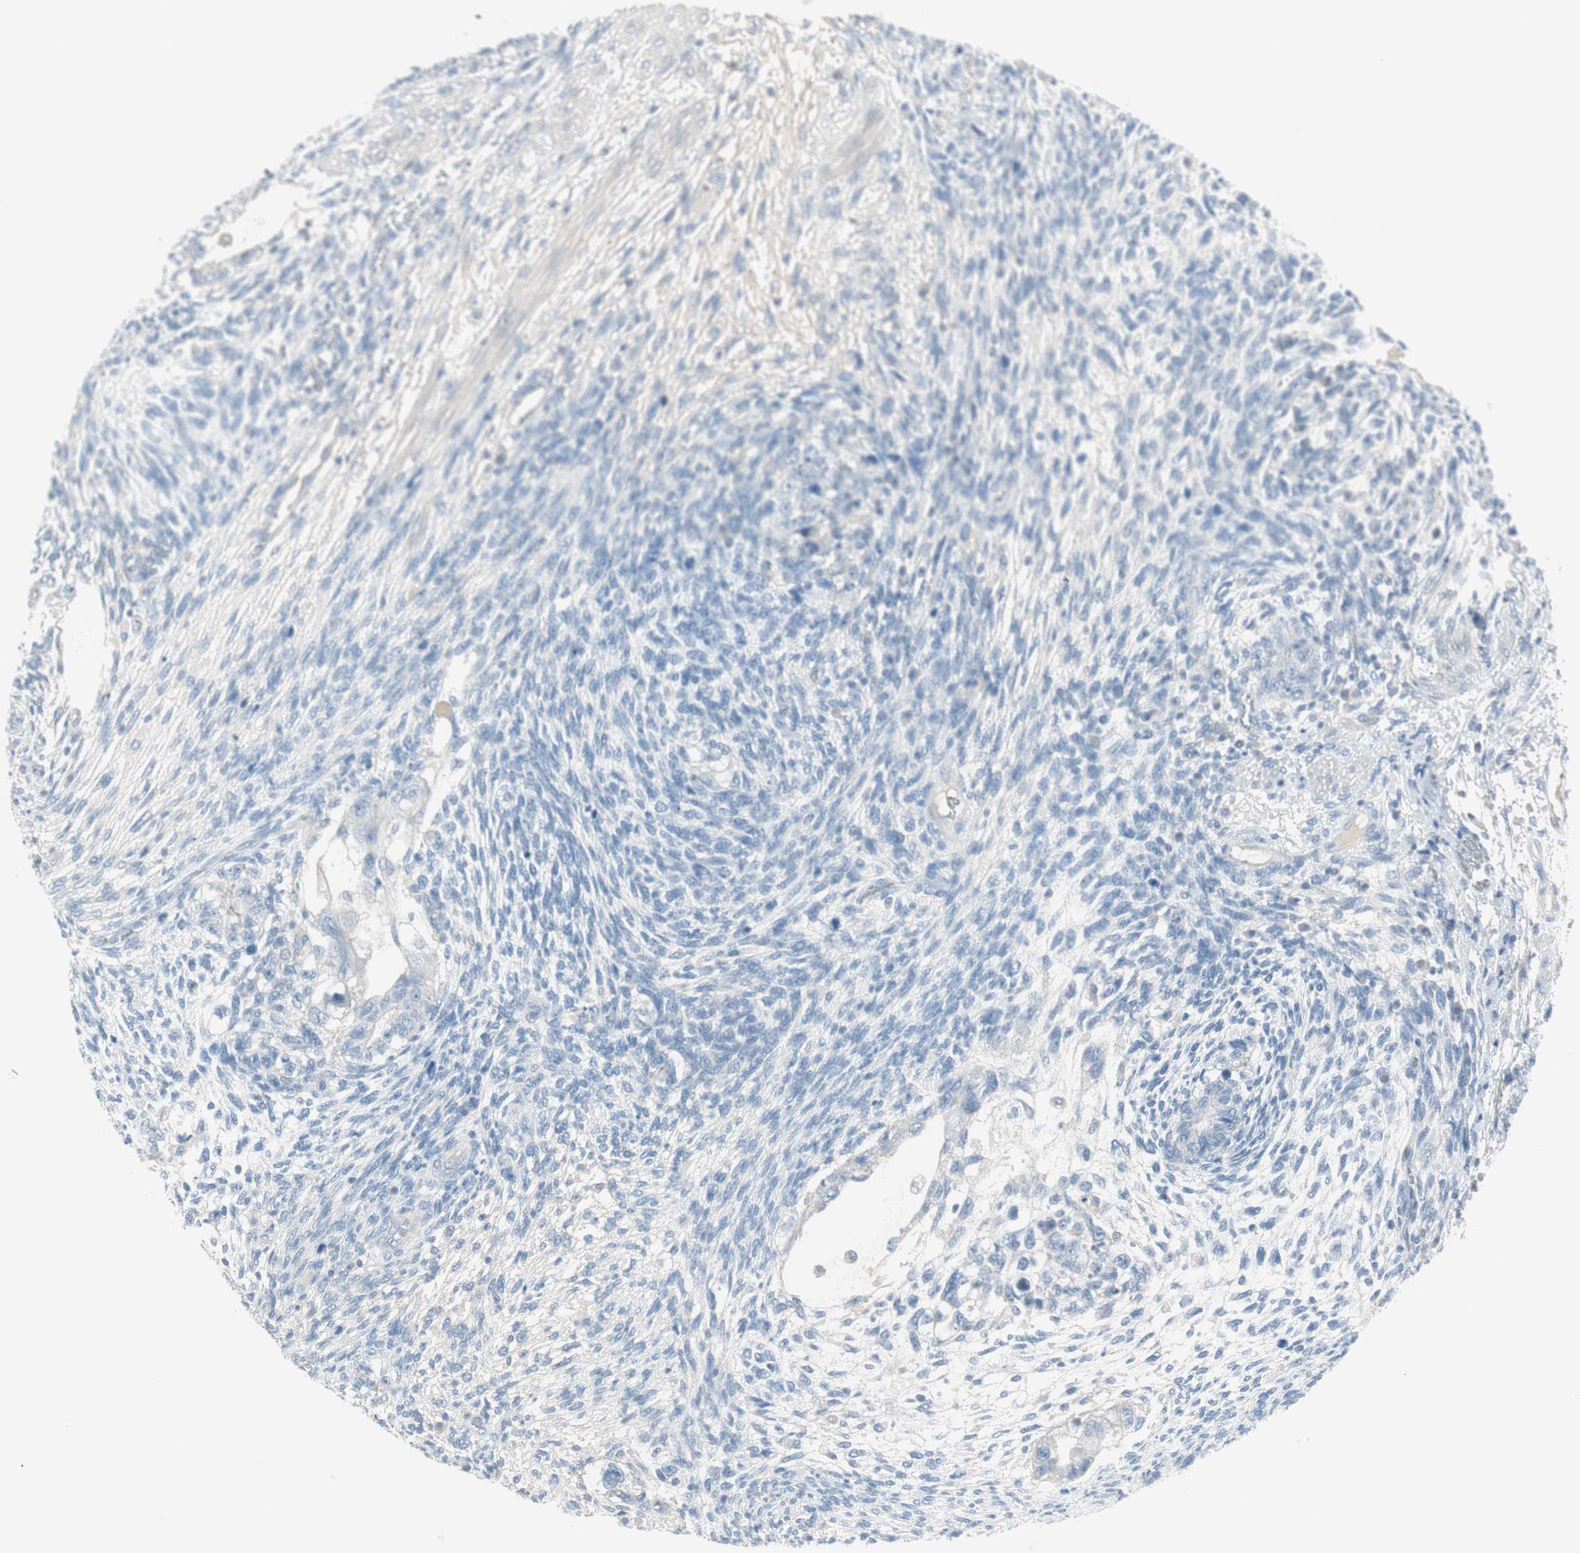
{"staining": {"intensity": "weak", "quantity": "25%-75%", "location": "cytoplasmic/membranous"}, "tissue": "testis cancer", "cell_type": "Tumor cells", "image_type": "cancer", "snomed": [{"axis": "morphology", "description": "Normal tissue, NOS"}, {"axis": "morphology", "description": "Carcinoma, Embryonal, NOS"}, {"axis": "topography", "description": "Testis"}], "caption": "DAB immunohistochemical staining of testis cancer (embryonal carcinoma) displays weak cytoplasmic/membranous protein expression in about 25%-75% of tumor cells.", "gene": "ITLN2", "patient": {"sex": "male", "age": 36}}